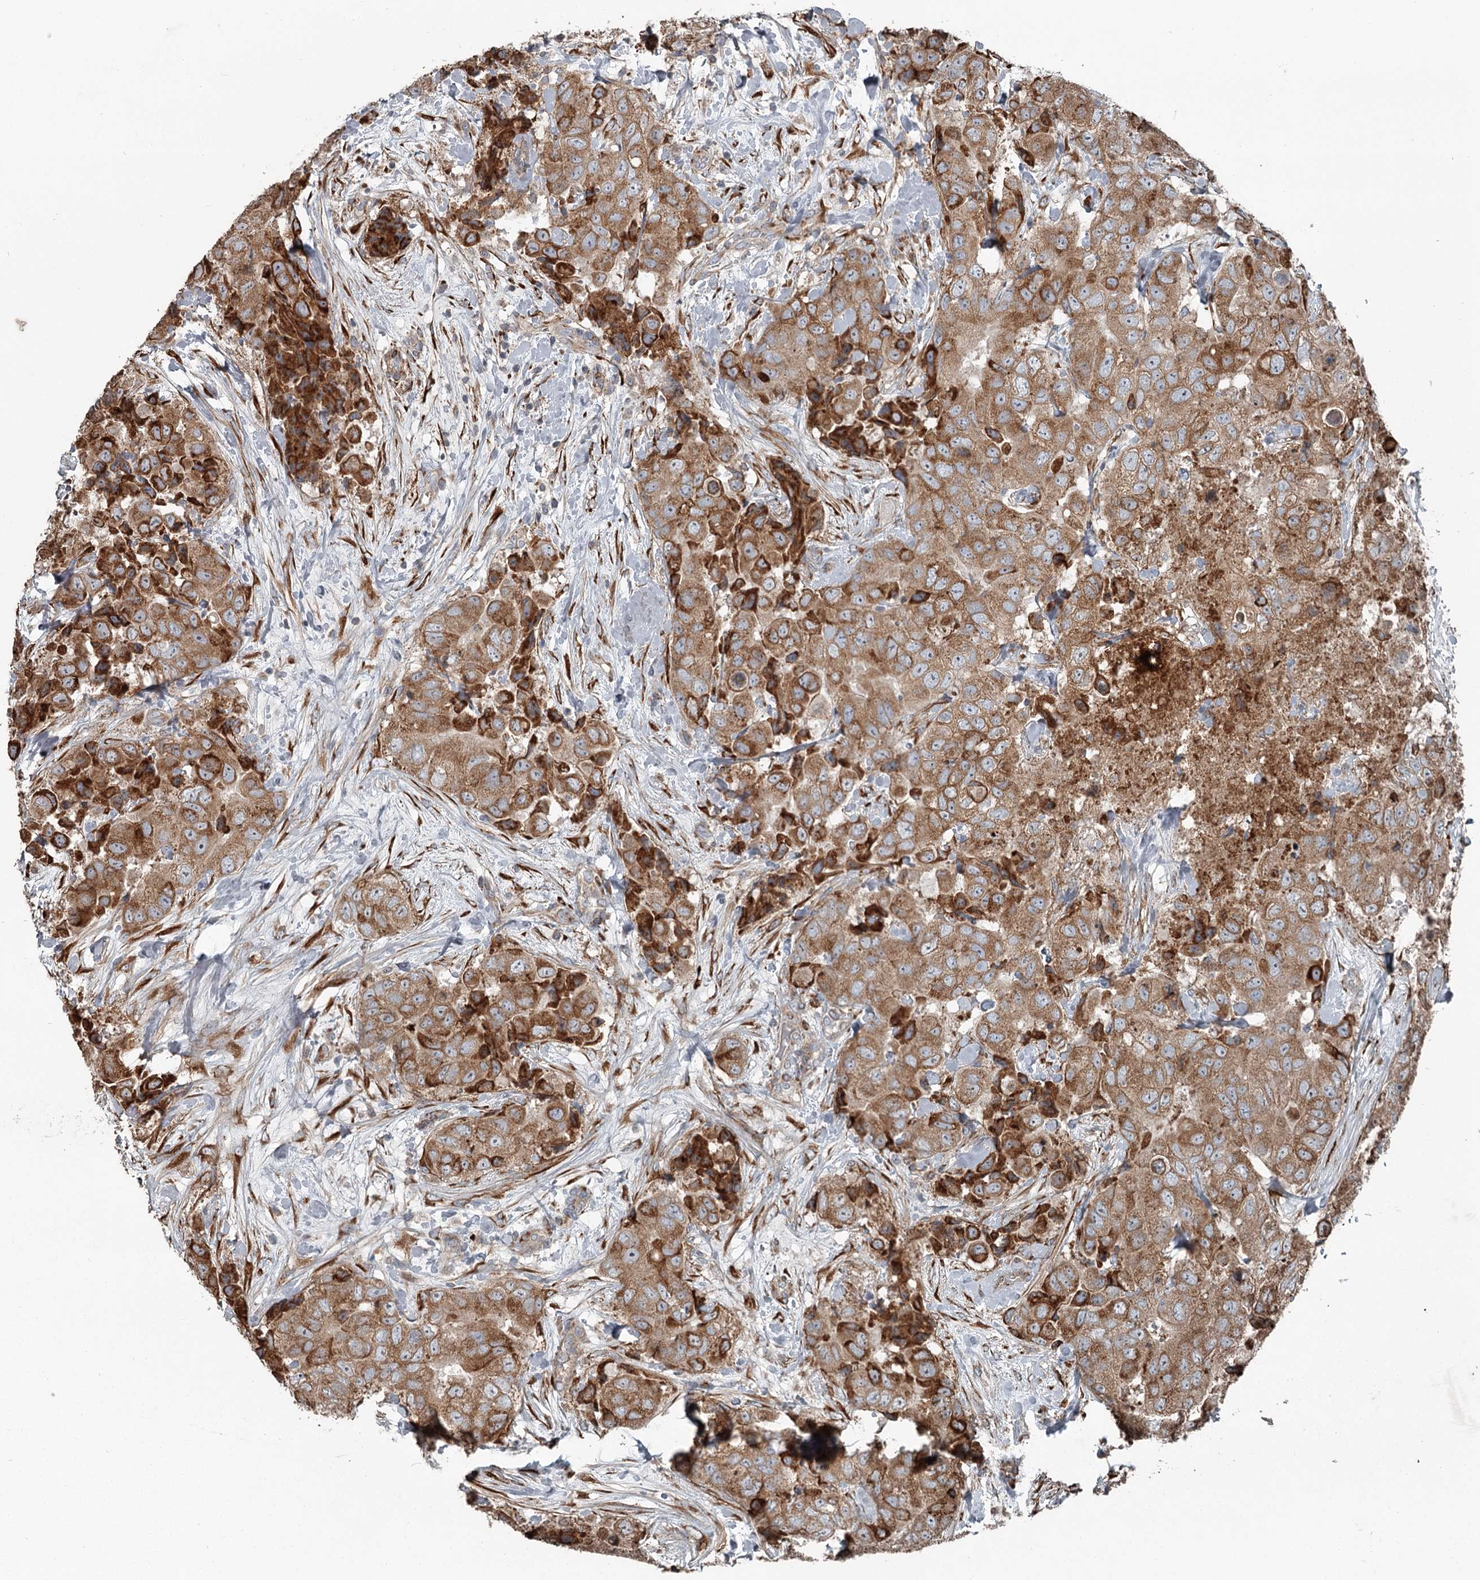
{"staining": {"intensity": "moderate", "quantity": ">75%", "location": "cytoplasmic/membranous"}, "tissue": "breast cancer", "cell_type": "Tumor cells", "image_type": "cancer", "snomed": [{"axis": "morphology", "description": "Duct carcinoma"}, {"axis": "topography", "description": "Breast"}], "caption": "This micrograph reveals immunohistochemistry (IHC) staining of invasive ductal carcinoma (breast), with medium moderate cytoplasmic/membranous staining in about >75% of tumor cells.", "gene": "RASSF8", "patient": {"sex": "female", "age": 62}}